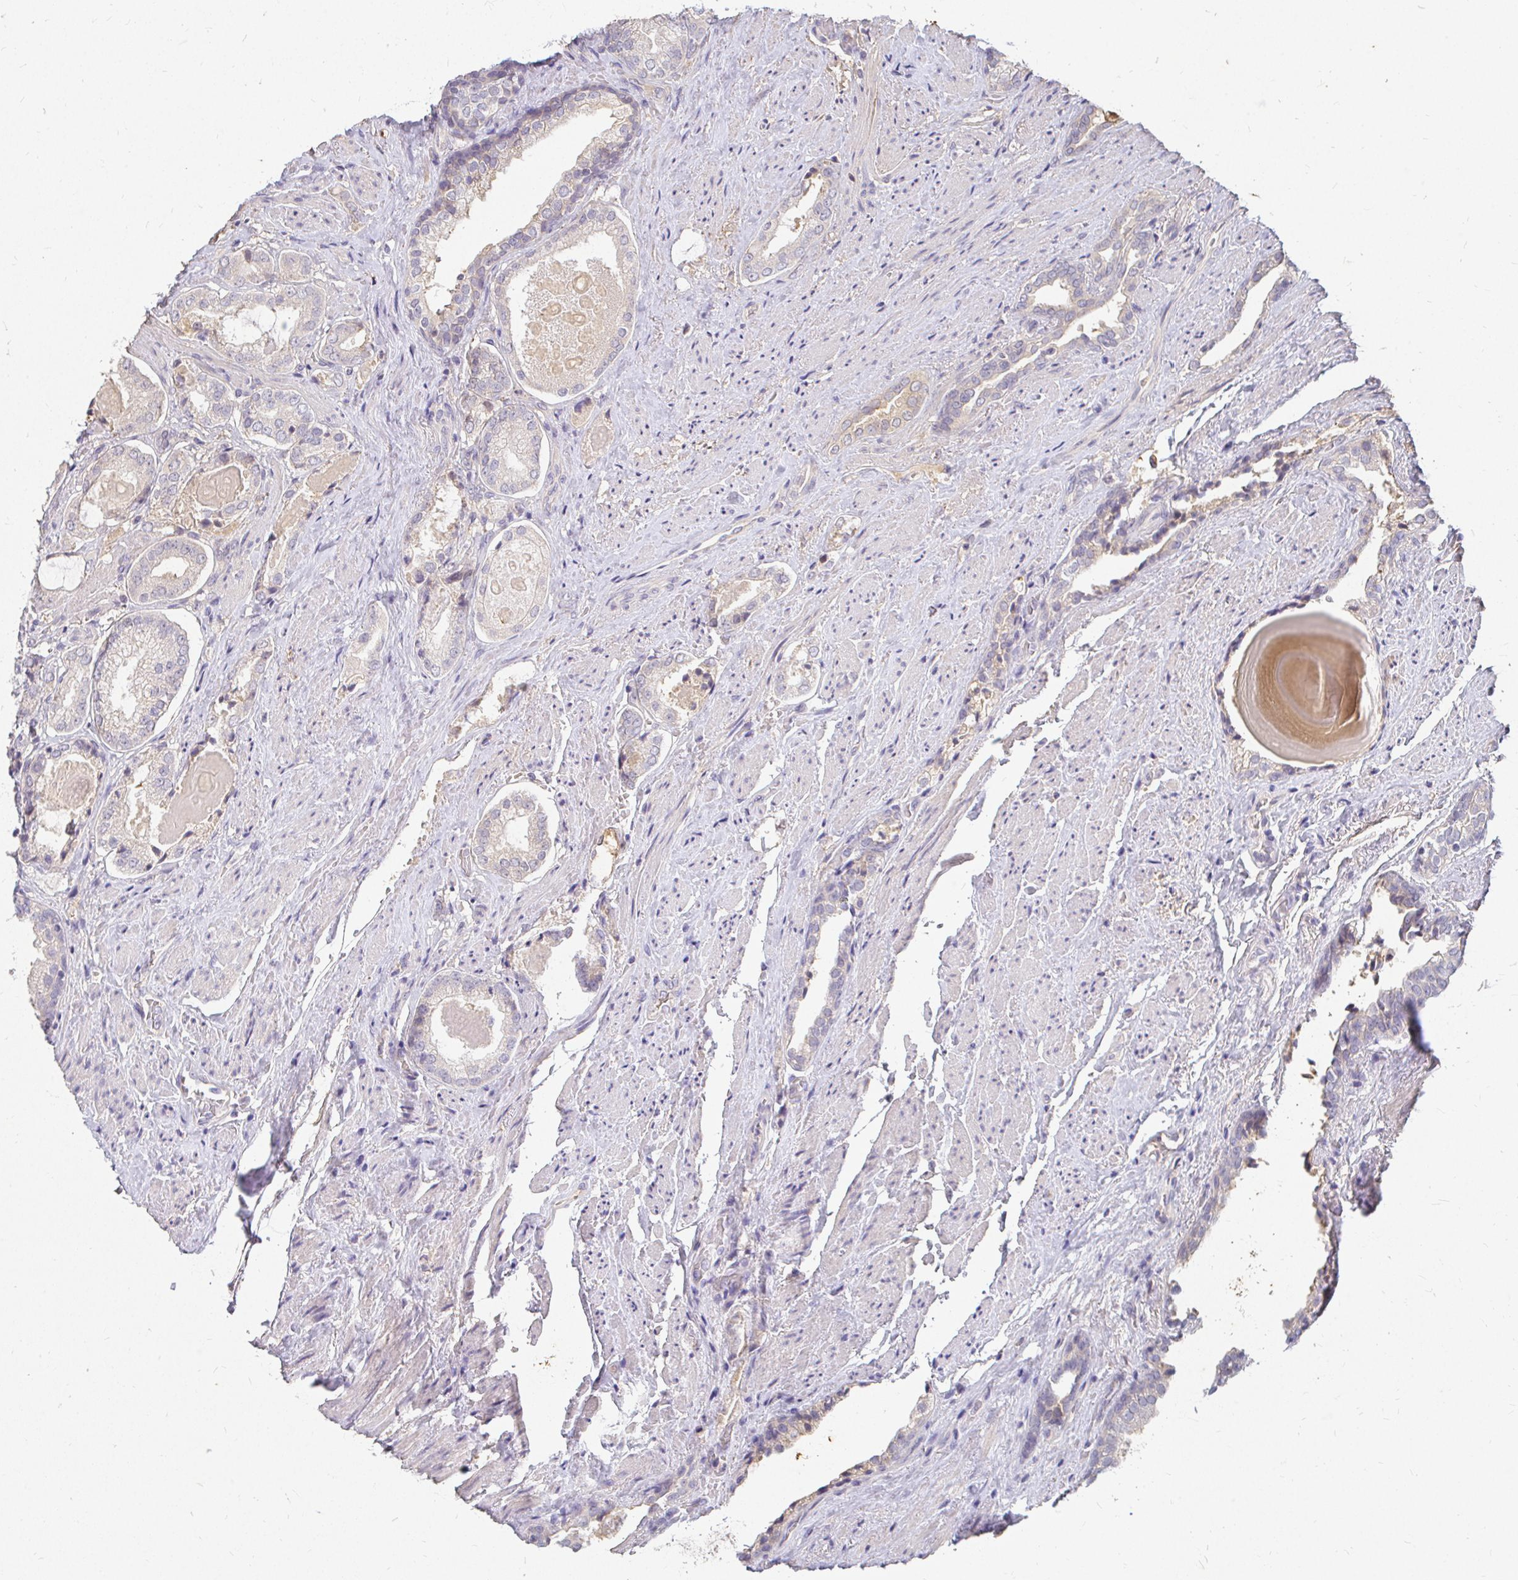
{"staining": {"intensity": "negative", "quantity": "none", "location": "none"}, "tissue": "prostate cancer", "cell_type": "Tumor cells", "image_type": "cancer", "snomed": [{"axis": "morphology", "description": "Adenocarcinoma, High grade"}, {"axis": "topography", "description": "Prostate"}], "caption": "Tumor cells show no significant protein positivity in prostate high-grade adenocarcinoma.", "gene": "LOXL4", "patient": {"sex": "male", "age": 65}}